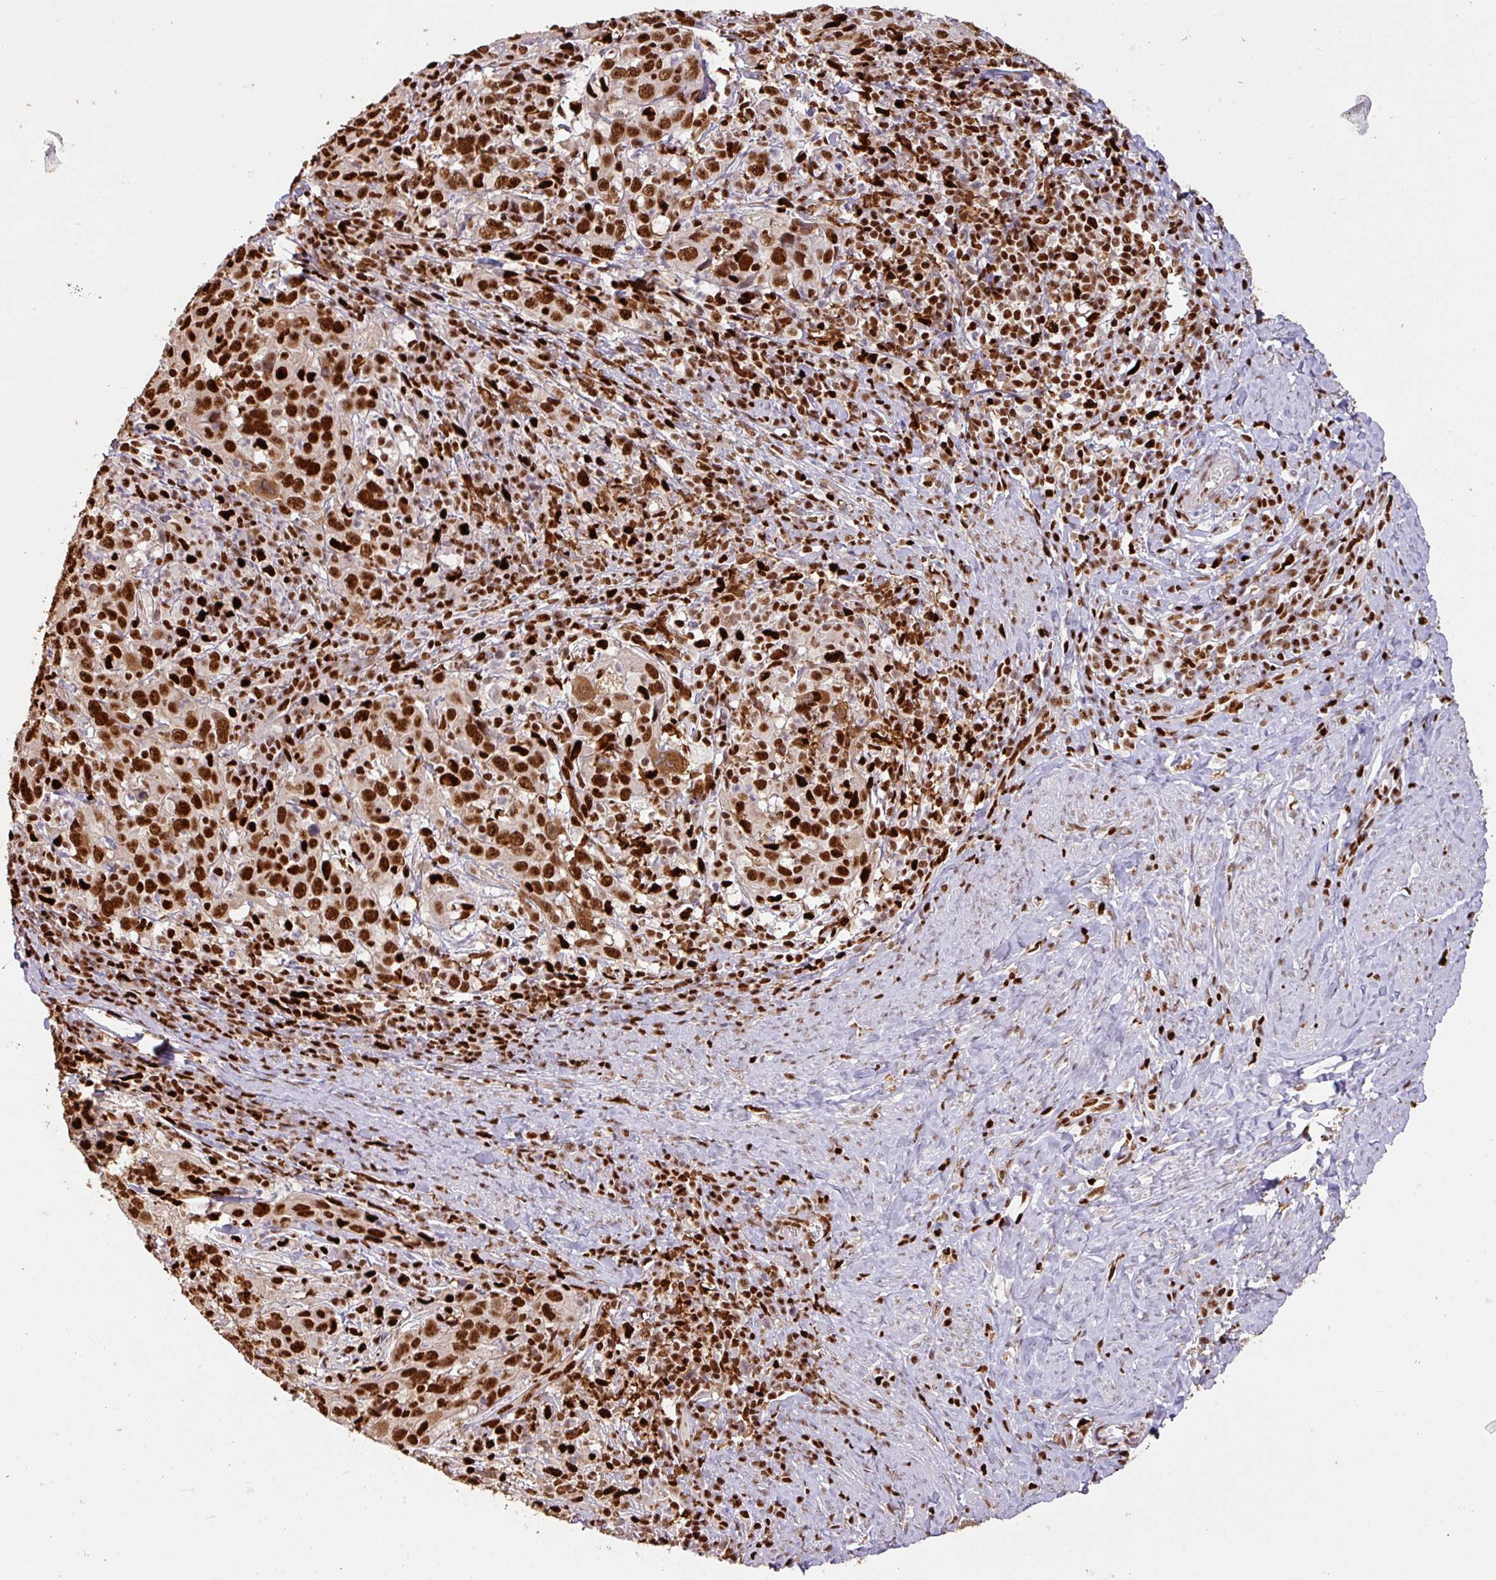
{"staining": {"intensity": "strong", "quantity": ">75%", "location": "nuclear"}, "tissue": "cervical cancer", "cell_type": "Tumor cells", "image_type": "cancer", "snomed": [{"axis": "morphology", "description": "Squamous cell carcinoma, NOS"}, {"axis": "topography", "description": "Cervix"}], "caption": "The histopathology image displays a brown stain indicating the presence of a protein in the nuclear of tumor cells in cervical cancer. (Brightfield microscopy of DAB IHC at high magnification).", "gene": "SAMHD1", "patient": {"sex": "female", "age": 46}}